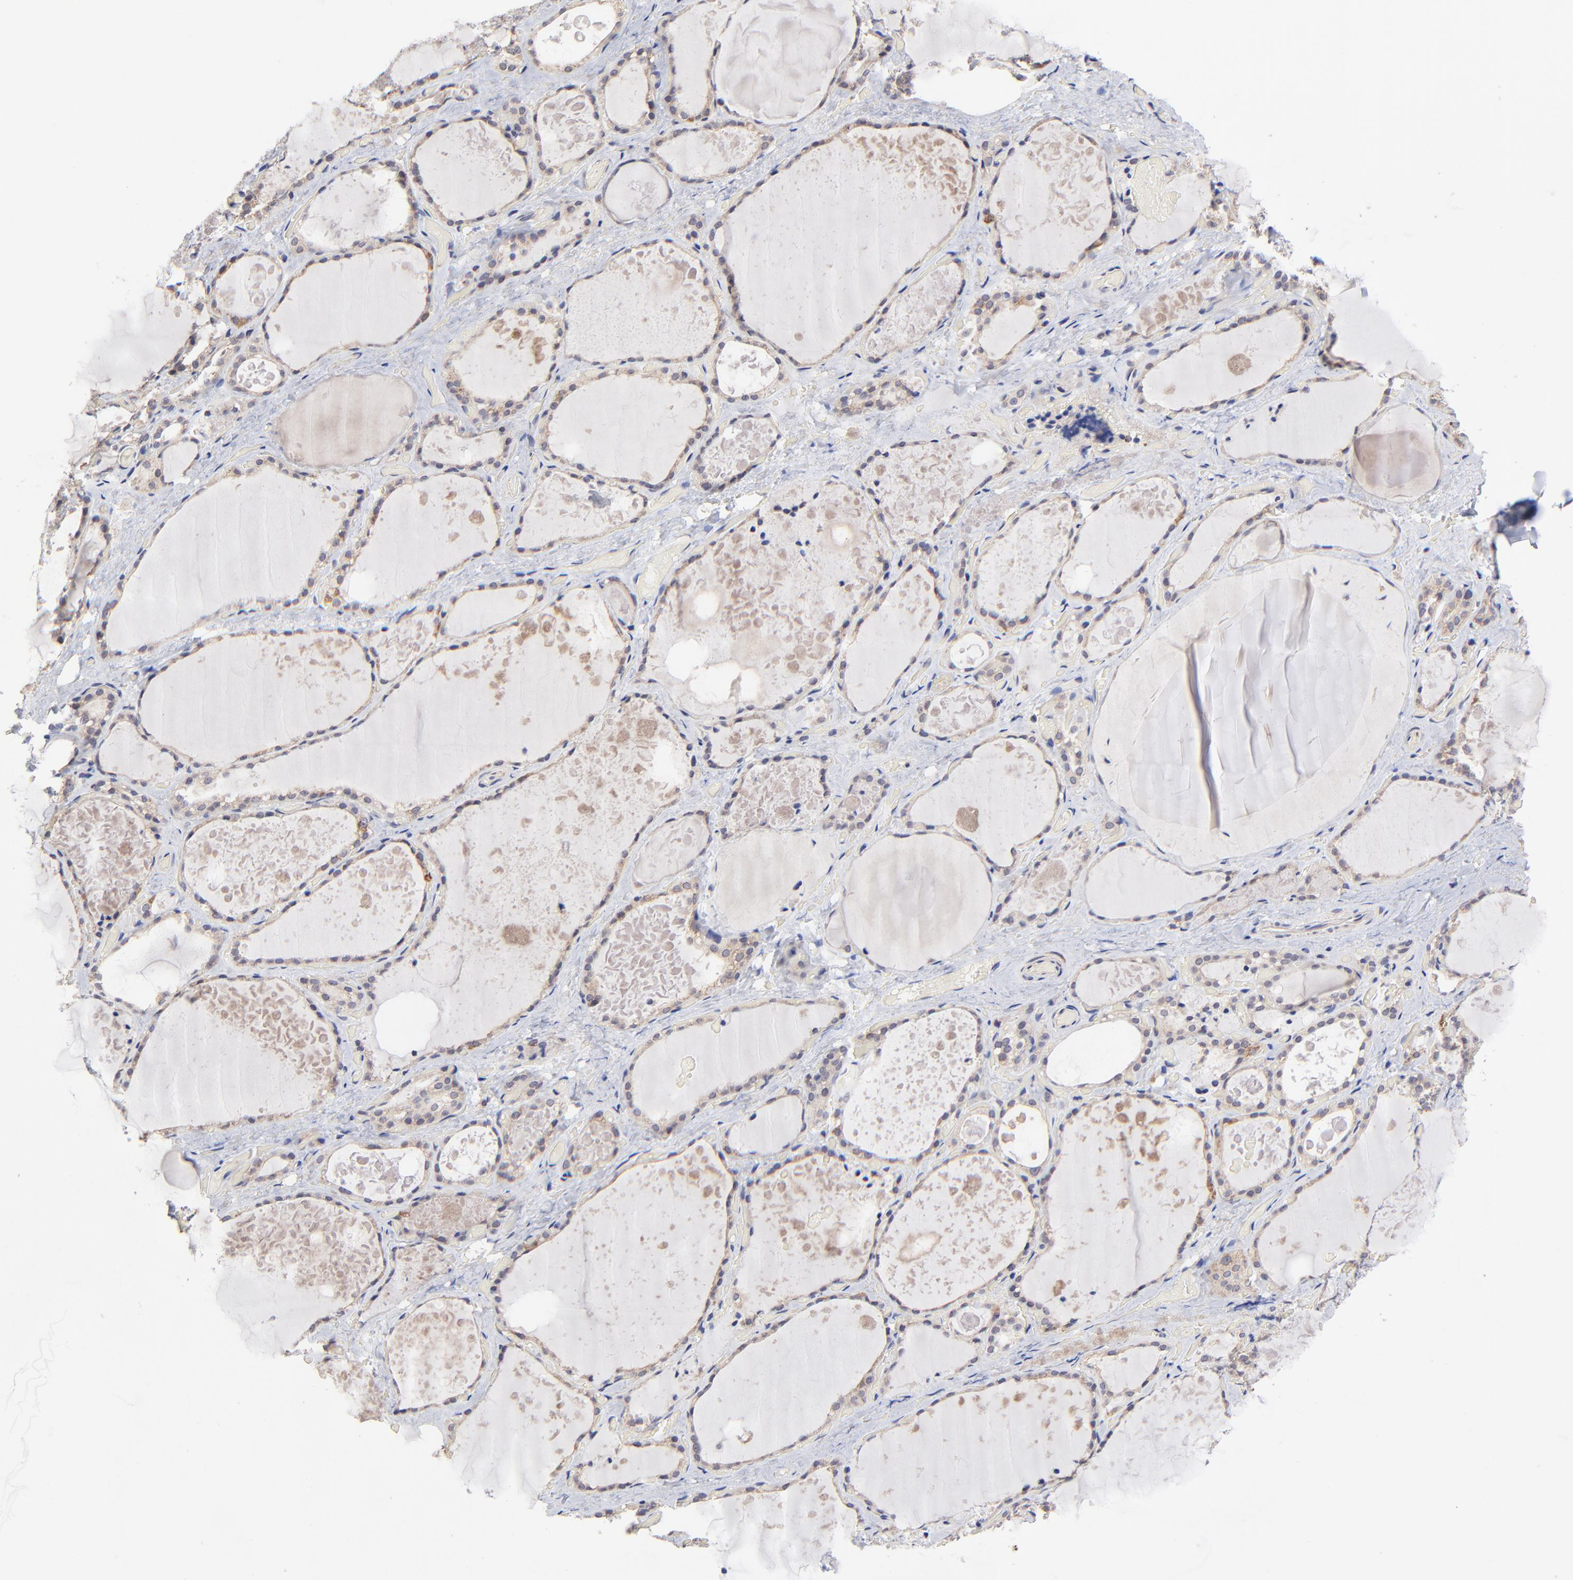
{"staining": {"intensity": "weak", "quantity": "25%-75%", "location": "cytoplasmic/membranous"}, "tissue": "thyroid gland", "cell_type": "Glandular cells", "image_type": "normal", "snomed": [{"axis": "morphology", "description": "Normal tissue, NOS"}, {"axis": "topography", "description": "Thyroid gland"}], "caption": "Immunohistochemistry (DAB) staining of benign human thyroid gland reveals weak cytoplasmic/membranous protein staining in about 25%-75% of glandular cells. (brown staining indicates protein expression, while blue staining denotes nuclei).", "gene": "FBXL12", "patient": {"sex": "male", "age": 61}}